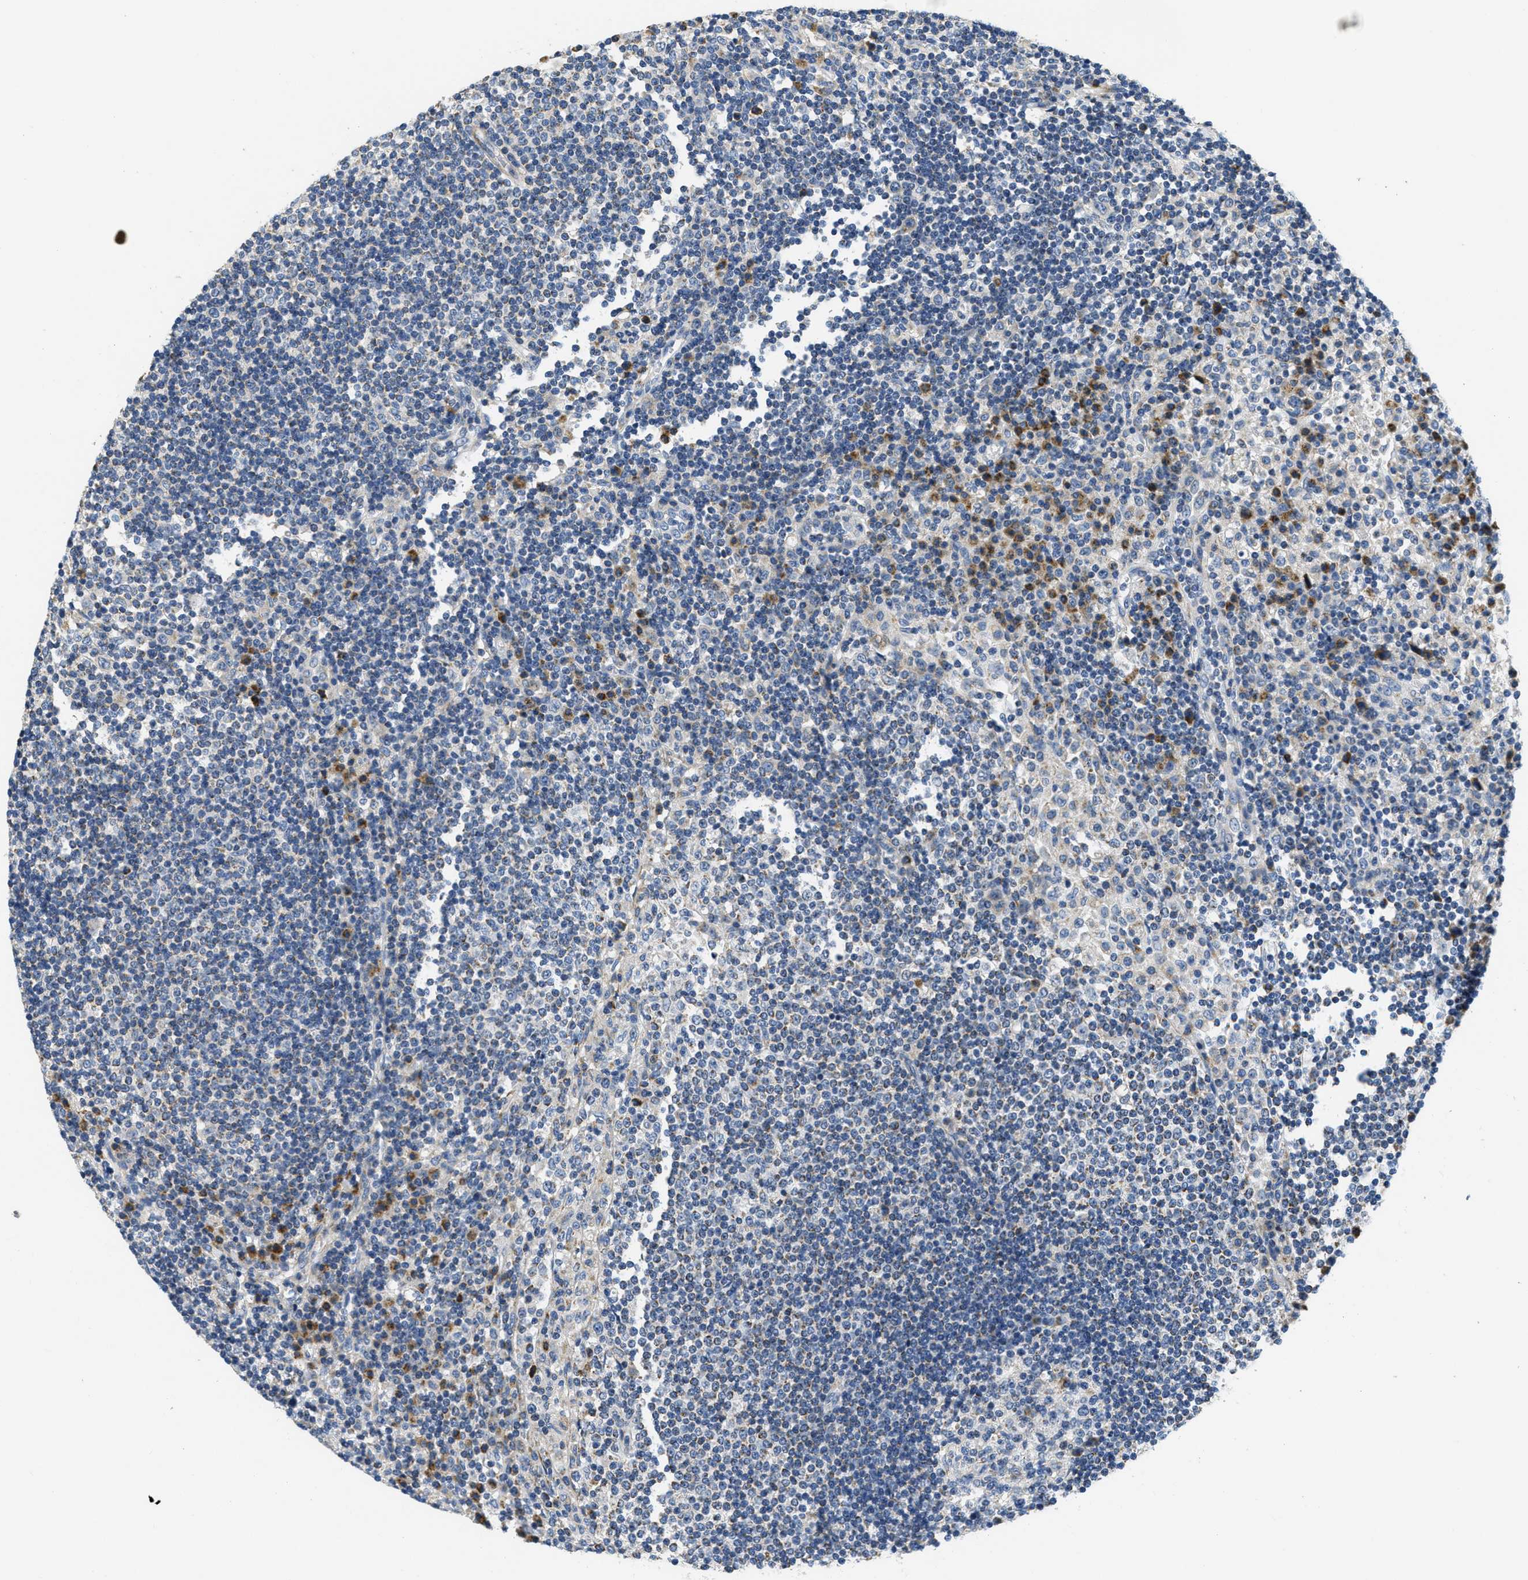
{"staining": {"intensity": "negative", "quantity": "none", "location": "none"}, "tissue": "lymph node", "cell_type": "Germinal center cells", "image_type": "normal", "snomed": [{"axis": "morphology", "description": "Normal tissue, NOS"}, {"axis": "topography", "description": "Lymph node"}], "caption": "High magnification brightfield microscopy of unremarkable lymph node stained with DAB (brown) and counterstained with hematoxylin (blue): germinal center cells show no significant expression. The staining was performed using DAB (3,3'-diaminobenzidine) to visualize the protein expression in brown, while the nuclei were stained in blue with hematoxylin (Magnification: 20x).", "gene": "CA4", "patient": {"sex": "female", "age": 53}}